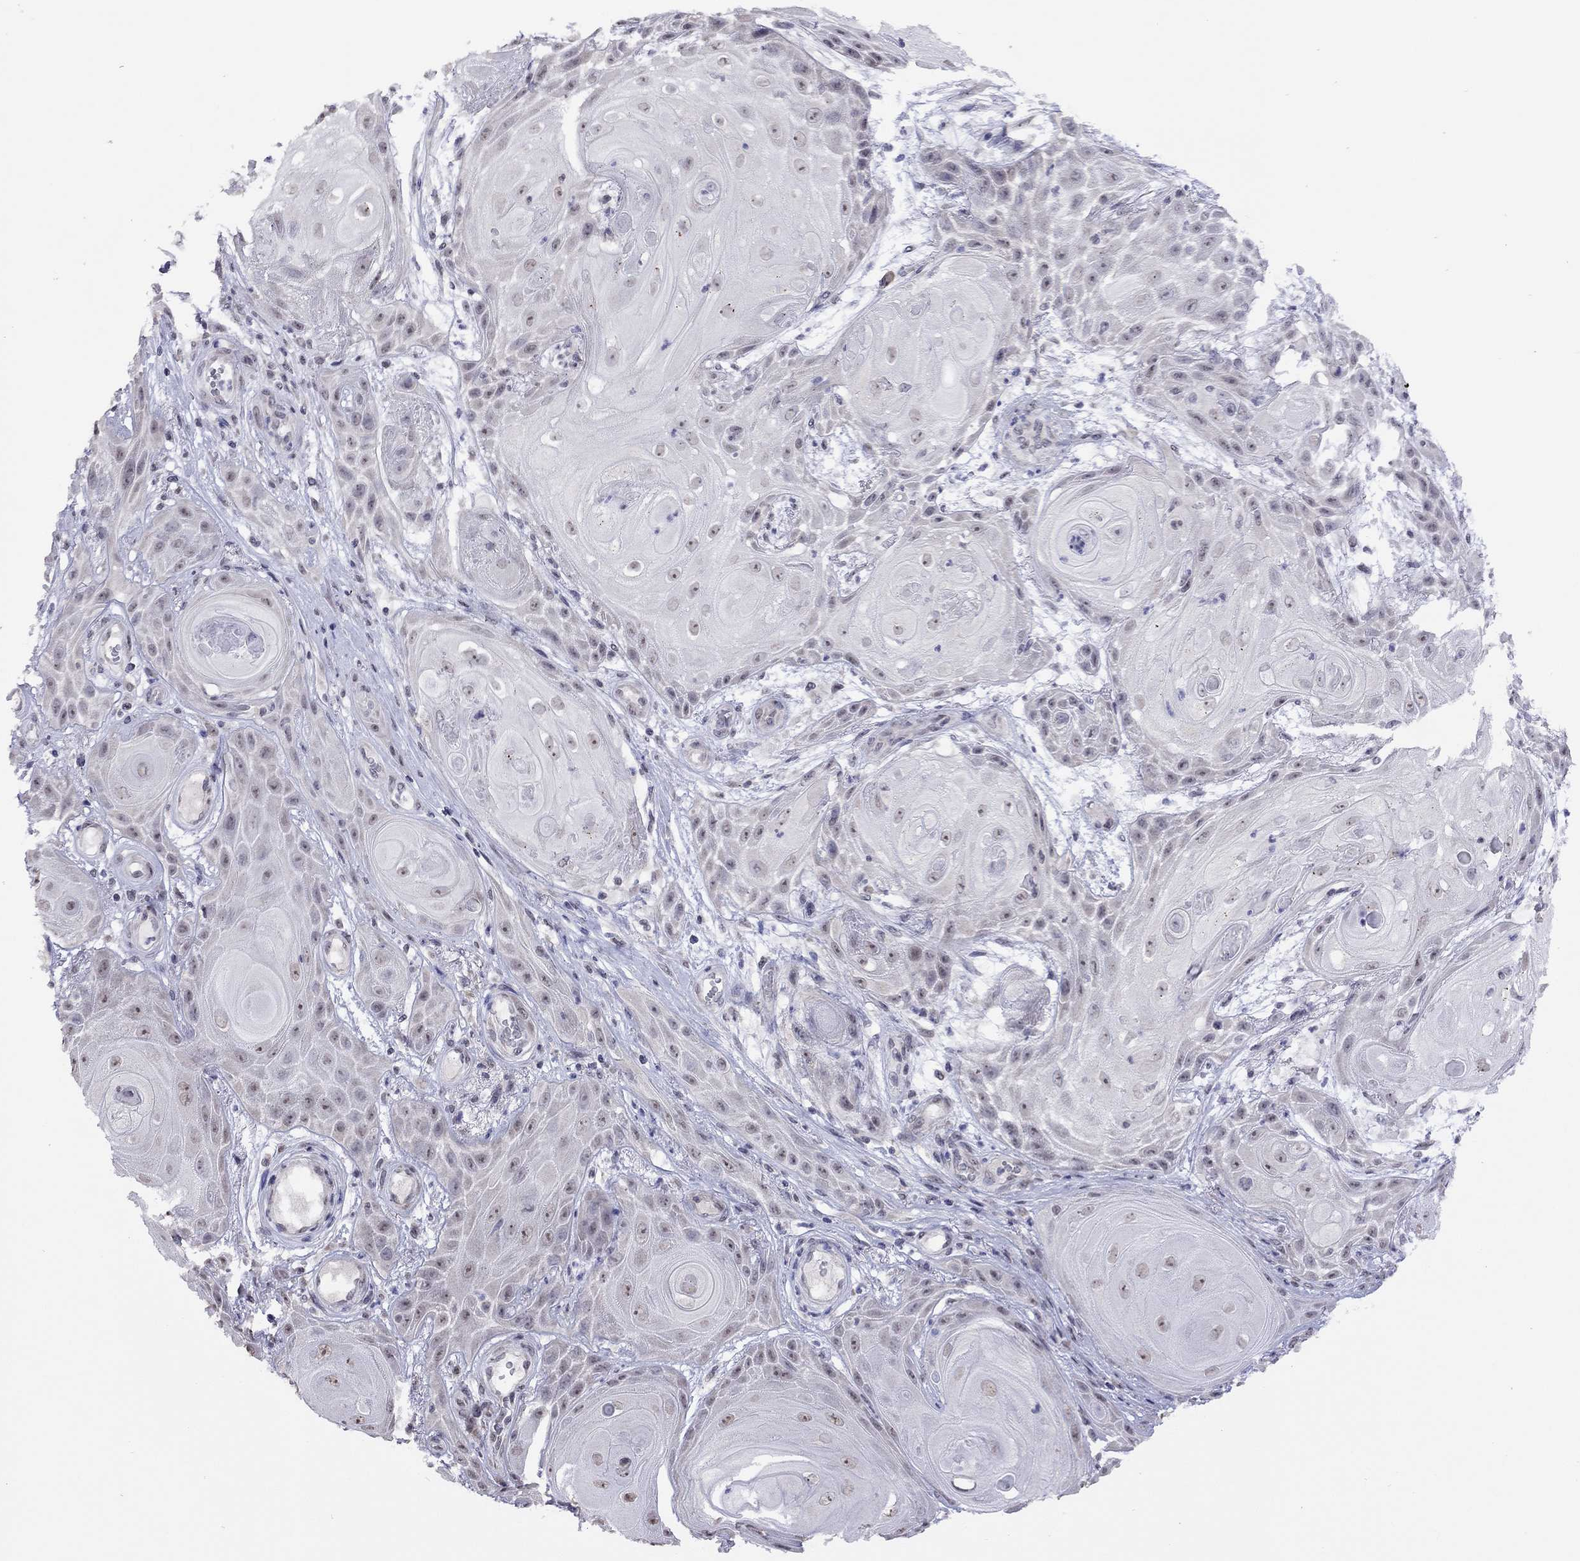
{"staining": {"intensity": "weak", "quantity": "<25%", "location": "nuclear"}, "tissue": "skin cancer", "cell_type": "Tumor cells", "image_type": "cancer", "snomed": [{"axis": "morphology", "description": "Squamous cell carcinoma, NOS"}, {"axis": "topography", "description": "Skin"}], "caption": "A high-resolution image shows immunohistochemistry (IHC) staining of skin squamous cell carcinoma, which reveals no significant positivity in tumor cells.", "gene": "HES5", "patient": {"sex": "male", "age": 62}}